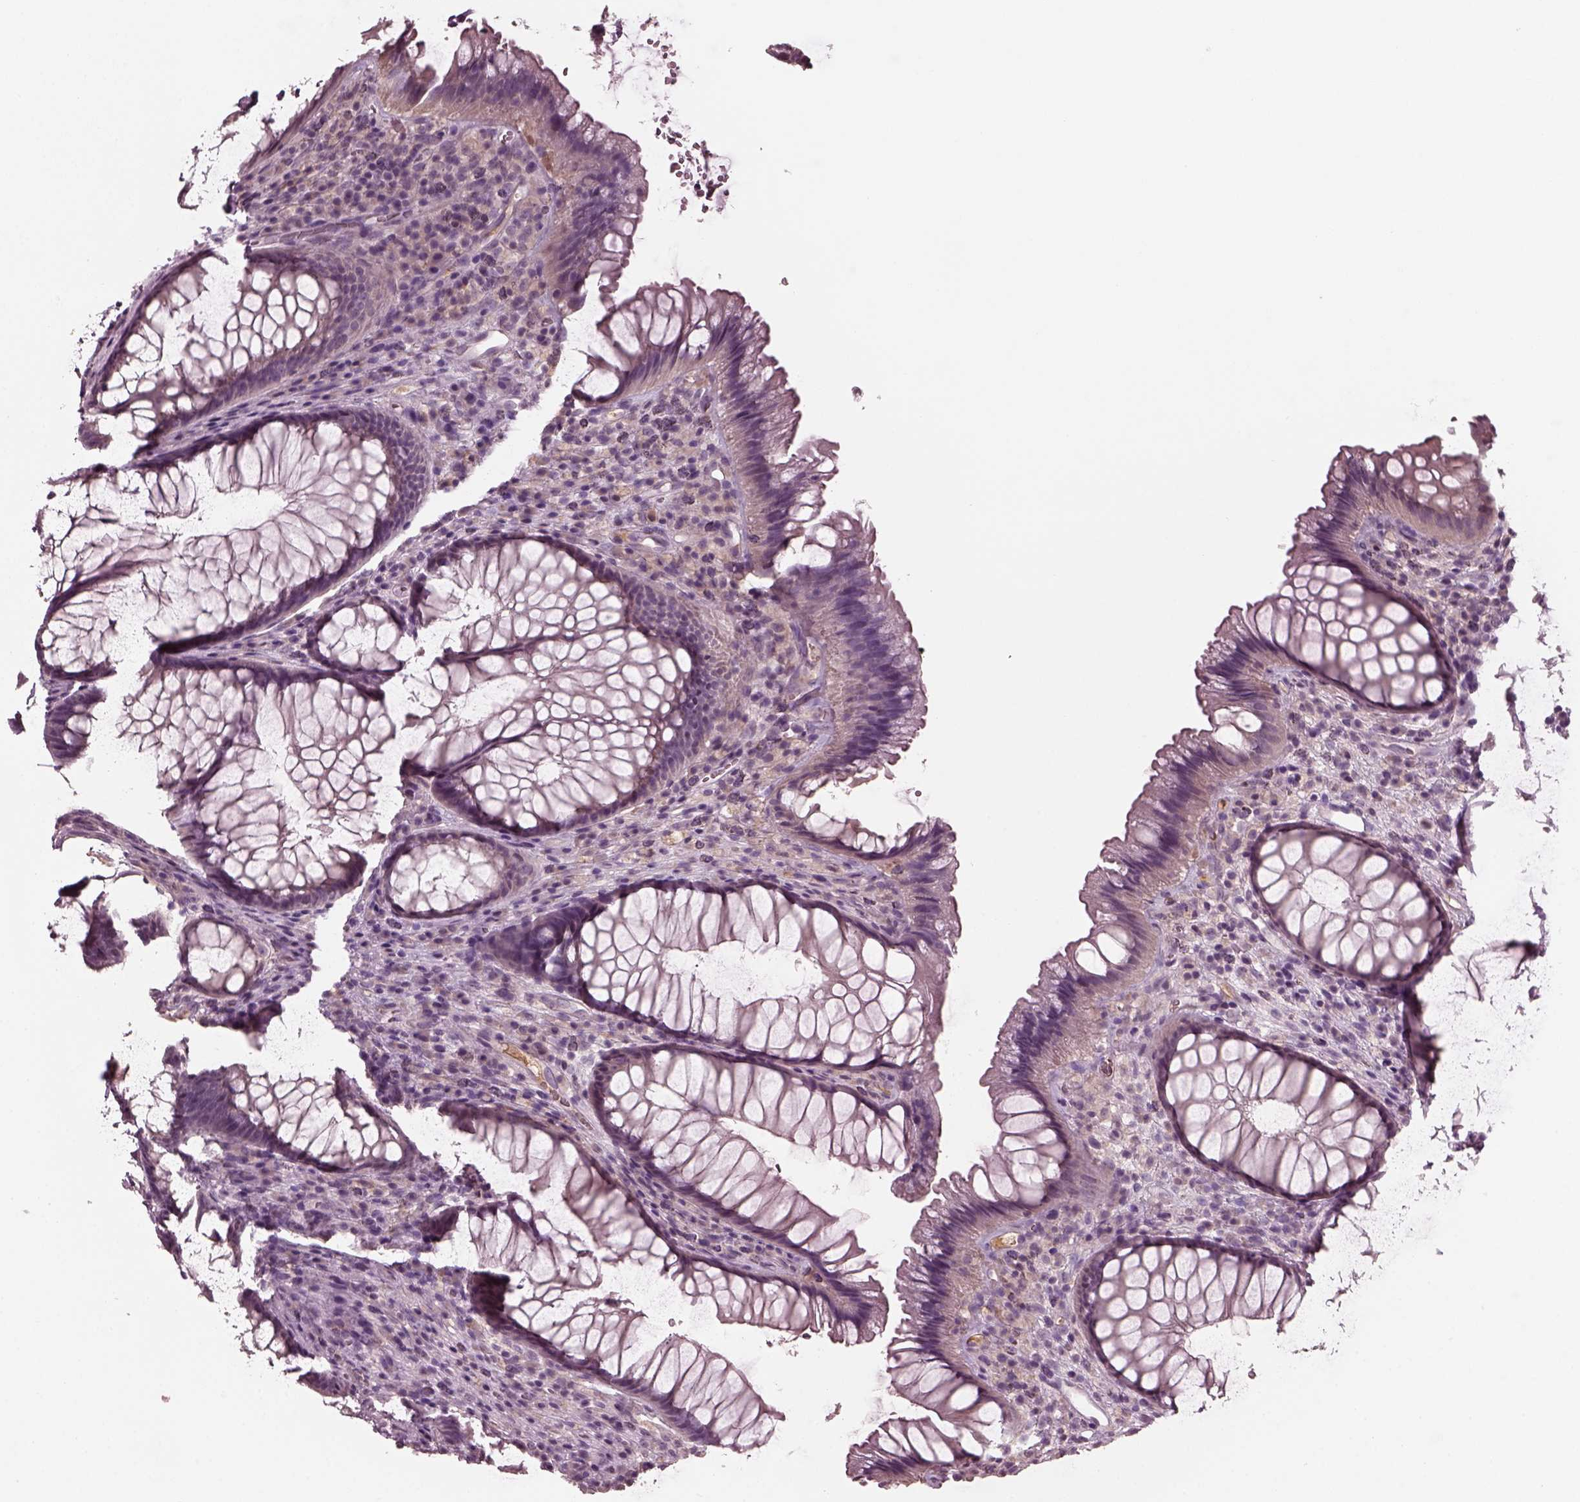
{"staining": {"intensity": "negative", "quantity": "none", "location": "none"}, "tissue": "rectum", "cell_type": "Glandular cells", "image_type": "normal", "snomed": [{"axis": "morphology", "description": "Normal tissue, NOS"}, {"axis": "topography", "description": "Smooth muscle"}, {"axis": "topography", "description": "Rectum"}], "caption": "This is a histopathology image of IHC staining of normal rectum, which shows no expression in glandular cells.", "gene": "PORCN", "patient": {"sex": "male", "age": 53}}